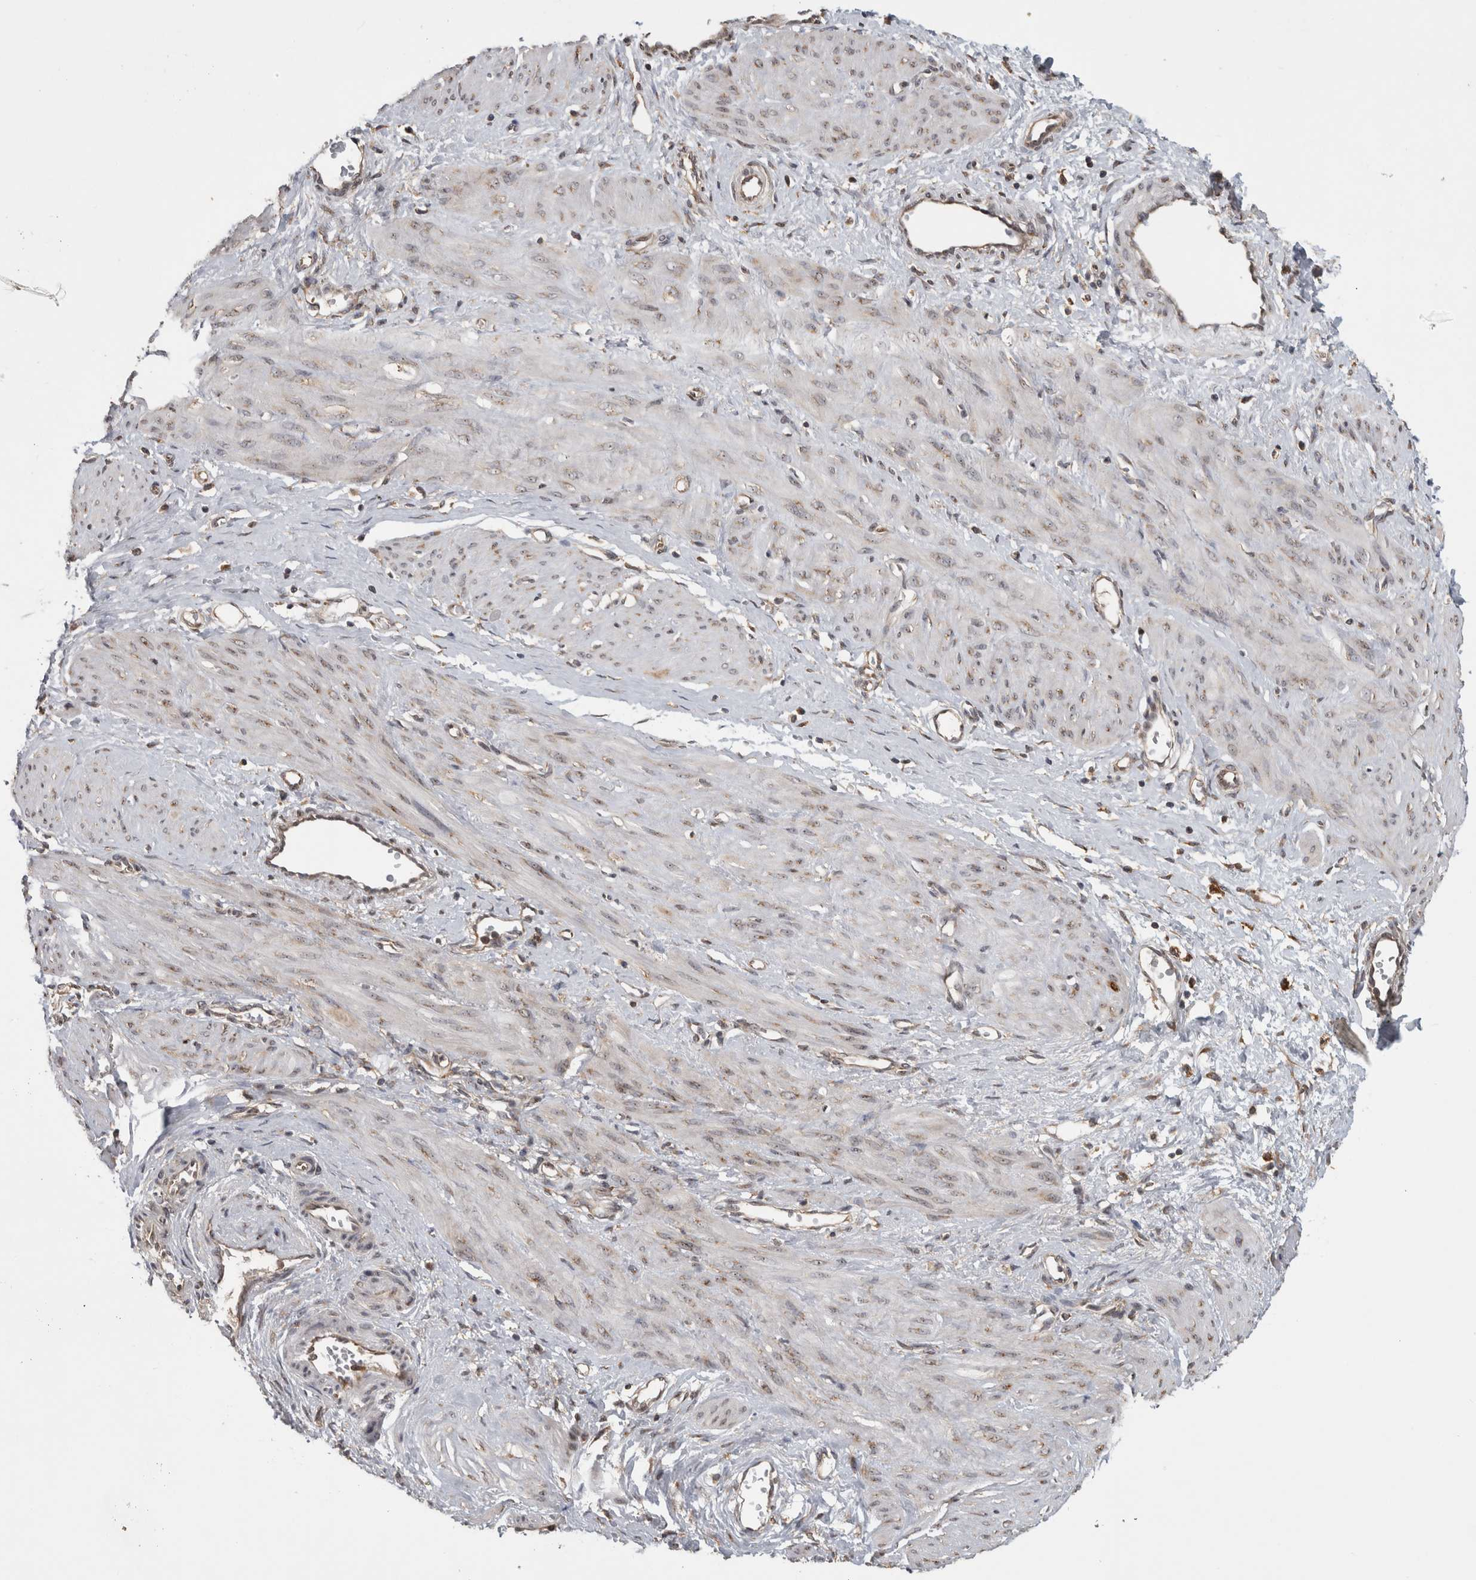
{"staining": {"intensity": "weak", "quantity": "<25%", "location": "cytoplasmic/membranous"}, "tissue": "smooth muscle", "cell_type": "Smooth muscle cells", "image_type": "normal", "snomed": [{"axis": "morphology", "description": "Normal tissue, NOS"}, {"axis": "topography", "description": "Endometrium"}], "caption": "Image shows no protein expression in smooth muscle cells of normal smooth muscle.", "gene": "ATXN2", "patient": {"sex": "female", "age": 33}}